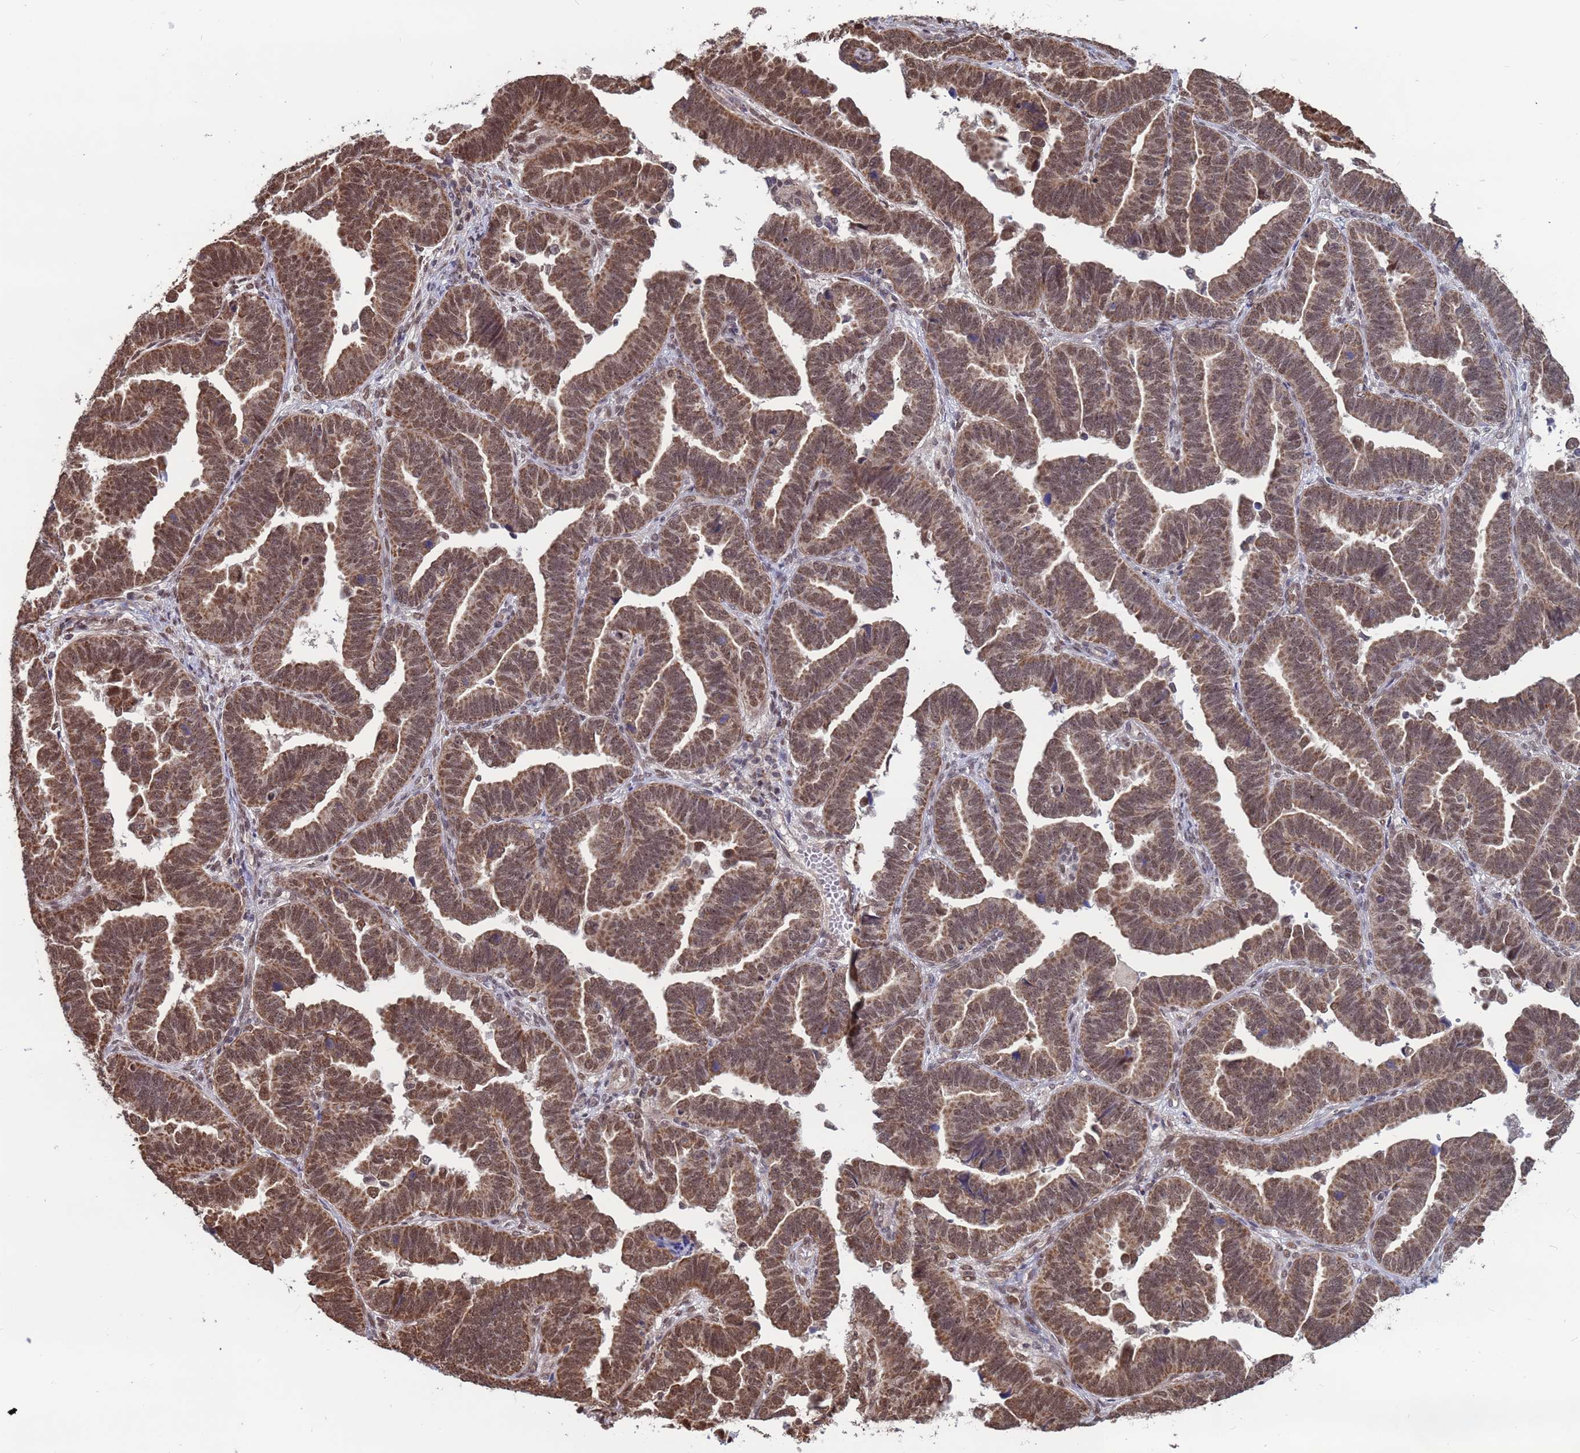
{"staining": {"intensity": "moderate", "quantity": ">75%", "location": "cytoplasmic/membranous,nuclear"}, "tissue": "endometrial cancer", "cell_type": "Tumor cells", "image_type": "cancer", "snomed": [{"axis": "morphology", "description": "Adenocarcinoma, NOS"}, {"axis": "topography", "description": "Endometrium"}], "caption": "Immunohistochemistry (IHC) histopathology image of neoplastic tissue: human endometrial adenocarcinoma stained using immunohistochemistry (IHC) demonstrates medium levels of moderate protein expression localized specifically in the cytoplasmic/membranous and nuclear of tumor cells, appearing as a cytoplasmic/membranous and nuclear brown color.", "gene": "DENND2B", "patient": {"sex": "female", "age": 75}}